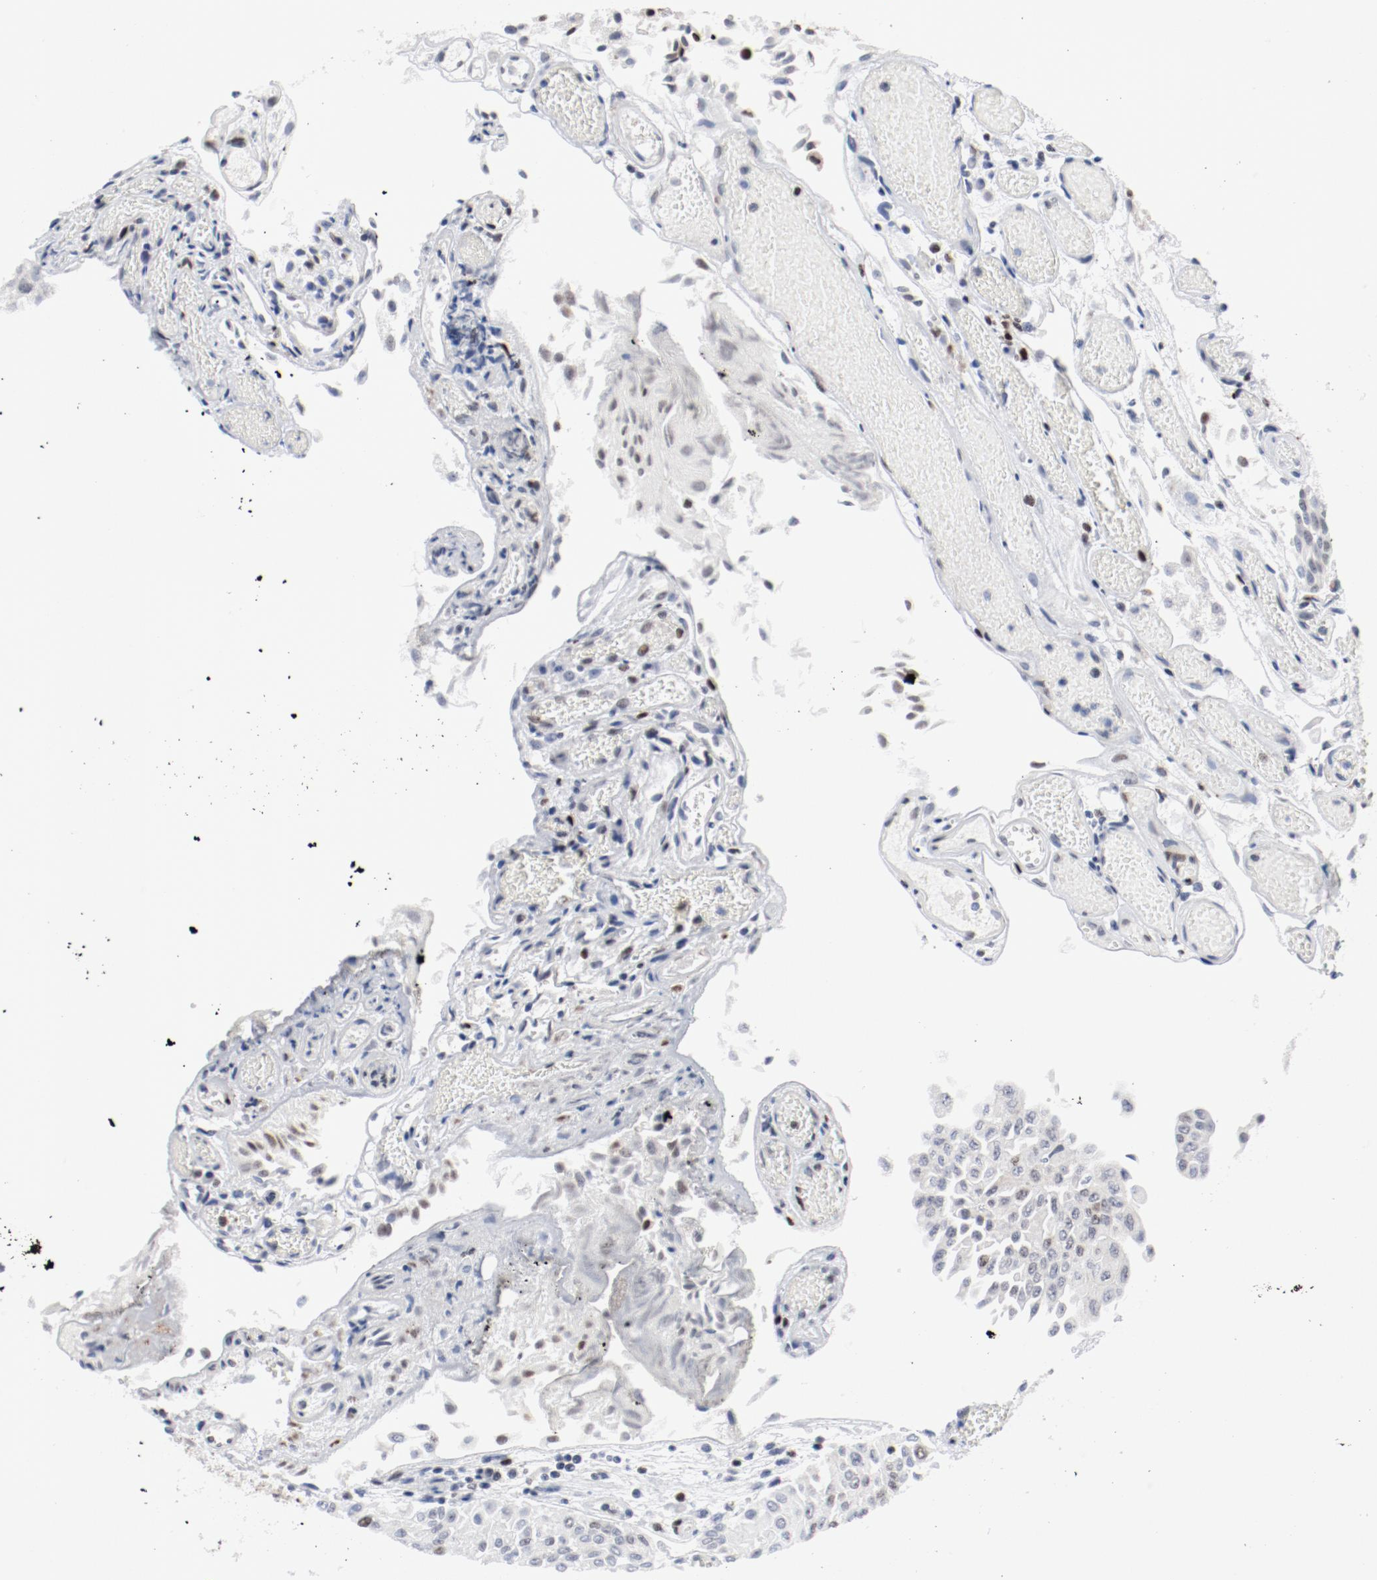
{"staining": {"intensity": "weak", "quantity": "<25%", "location": "nuclear"}, "tissue": "urothelial cancer", "cell_type": "Tumor cells", "image_type": "cancer", "snomed": [{"axis": "morphology", "description": "Urothelial carcinoma, Low grade"}, {"axis": "topography", "description": "Urinary bladder"}], "caption": "There is no significant expression in tumor cells of low-grade urothelial carcinoma.", "gene": "POLD1", "patient": {"sex": "male", "age": 86}}